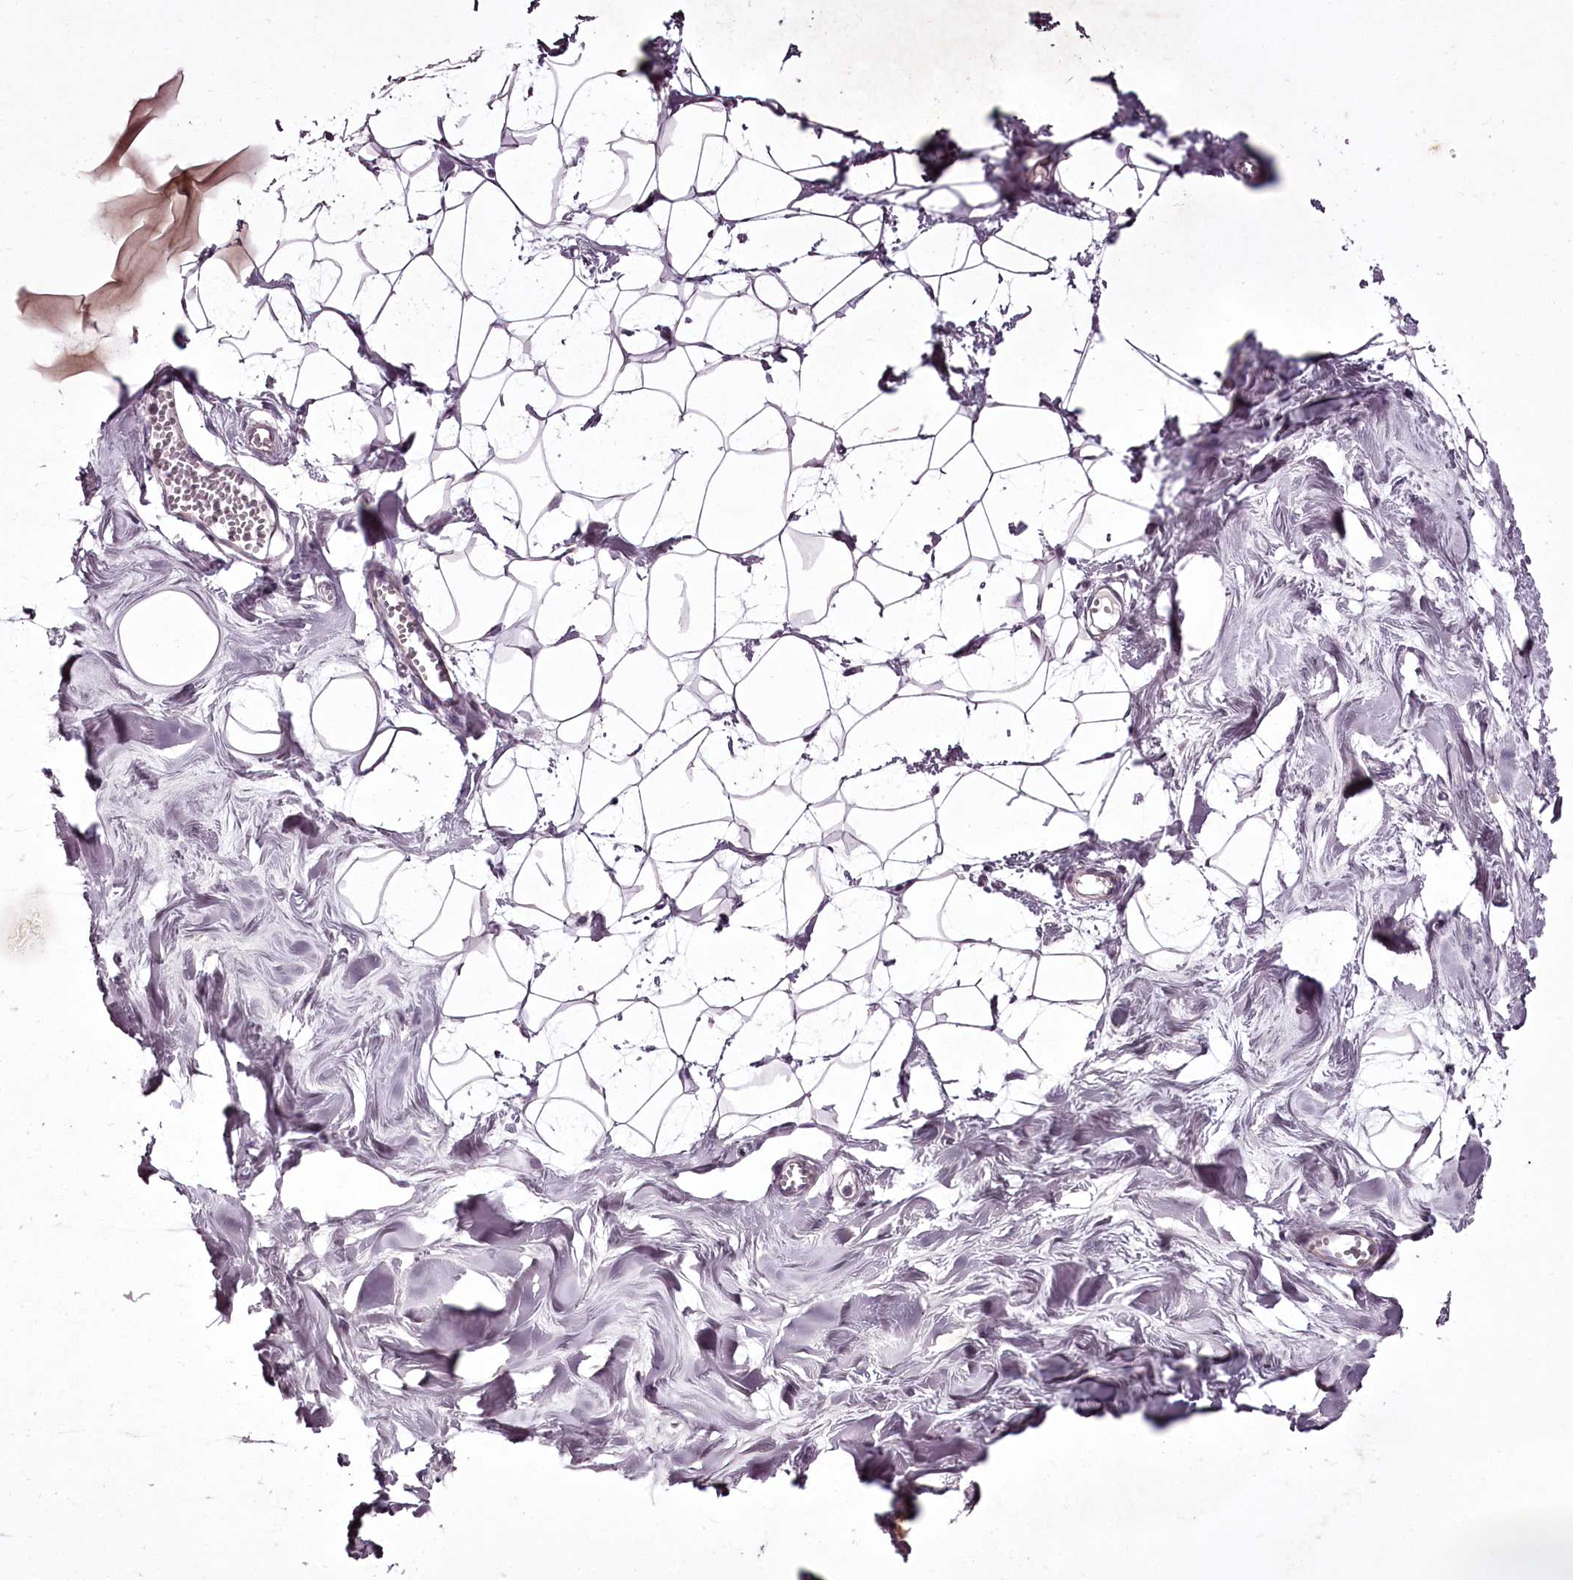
{"staining": {"intensity": "negative", "quantity": "none", "location": "none"}, "tissue": "breast", "cell_type": "Adipocytes", "image_type": "normal", "snomed": [{"axis": "morphology", "description": "Normal tissue, NOS"}, {"axis": "topography", "description": "Breast"}], "caption": "Immunohistochemical staining of normal human breast exhibits no significant expression in adipocytes. (DAB (3,3'-diaminobenzidine) immunohistochemistry (IHC) with hematoxylin counter stain).", "gene": "C1orf56", "patient": {"sex": "female", "age": 27}}